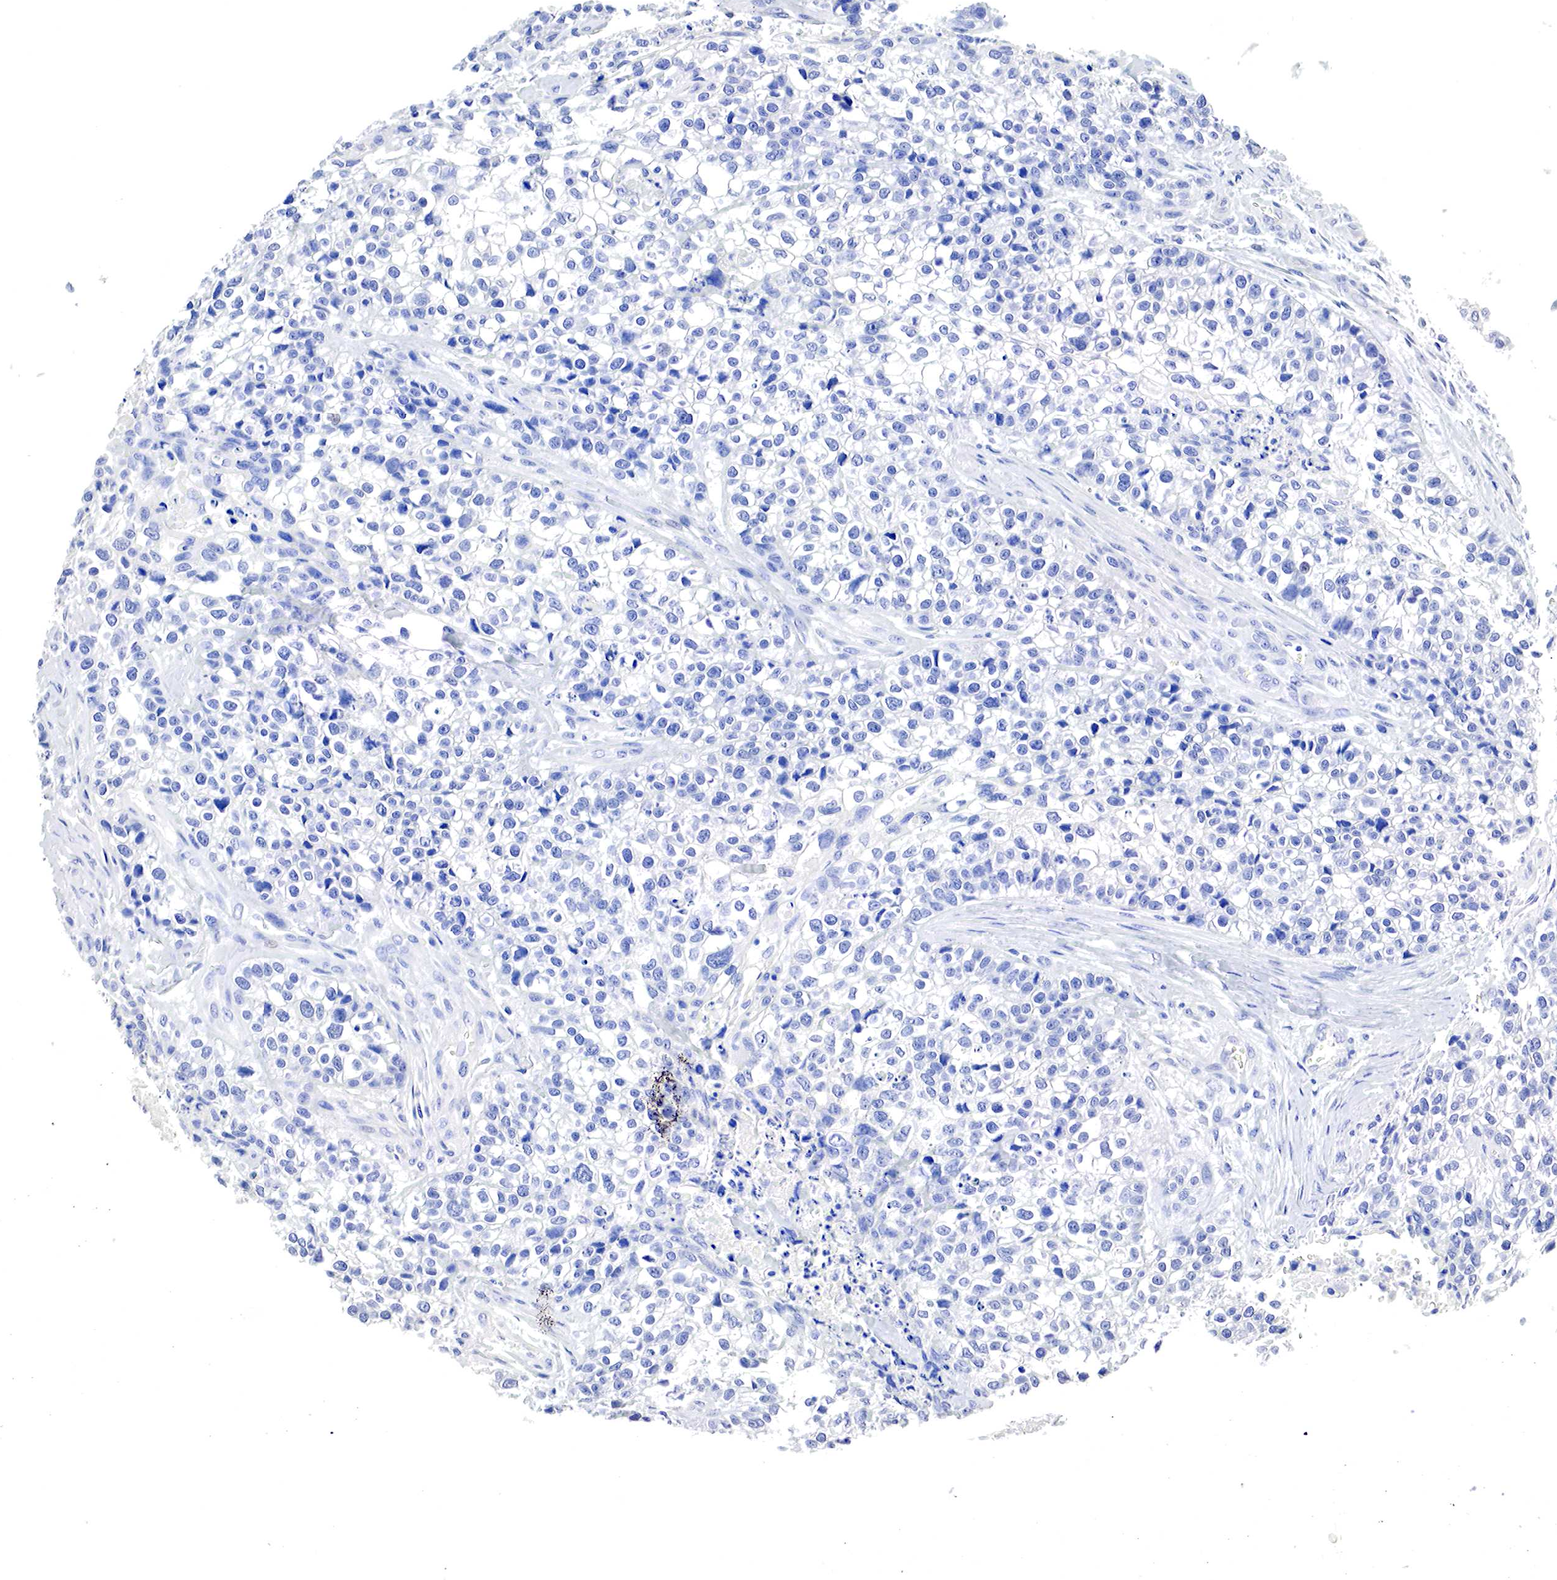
{"staining": {"intensity": "negative", "quantity": "none", "location": "none"}, "tissue": "lung cancer", "cell_type": "Tumor cells", "image_type": "cancer", "snomed": [{"axis": "morphology", "description": "Squamous cell carcinoma, NOS"}, {"axis": "topography", "description": "Lymph node"}, {"axis": "topography", "description": "Lung"}], "caption": "Immunohistochemistry (IHC) histopathology image of neoplastic tissue: squamous cell carcinoma (lung) stained with DAB (3,3'-diaminobenzidine) demonstrates no significant protein staining in tumor cells.", "gene": "OTC", "patient": {"sex": "male", "age": 74}}